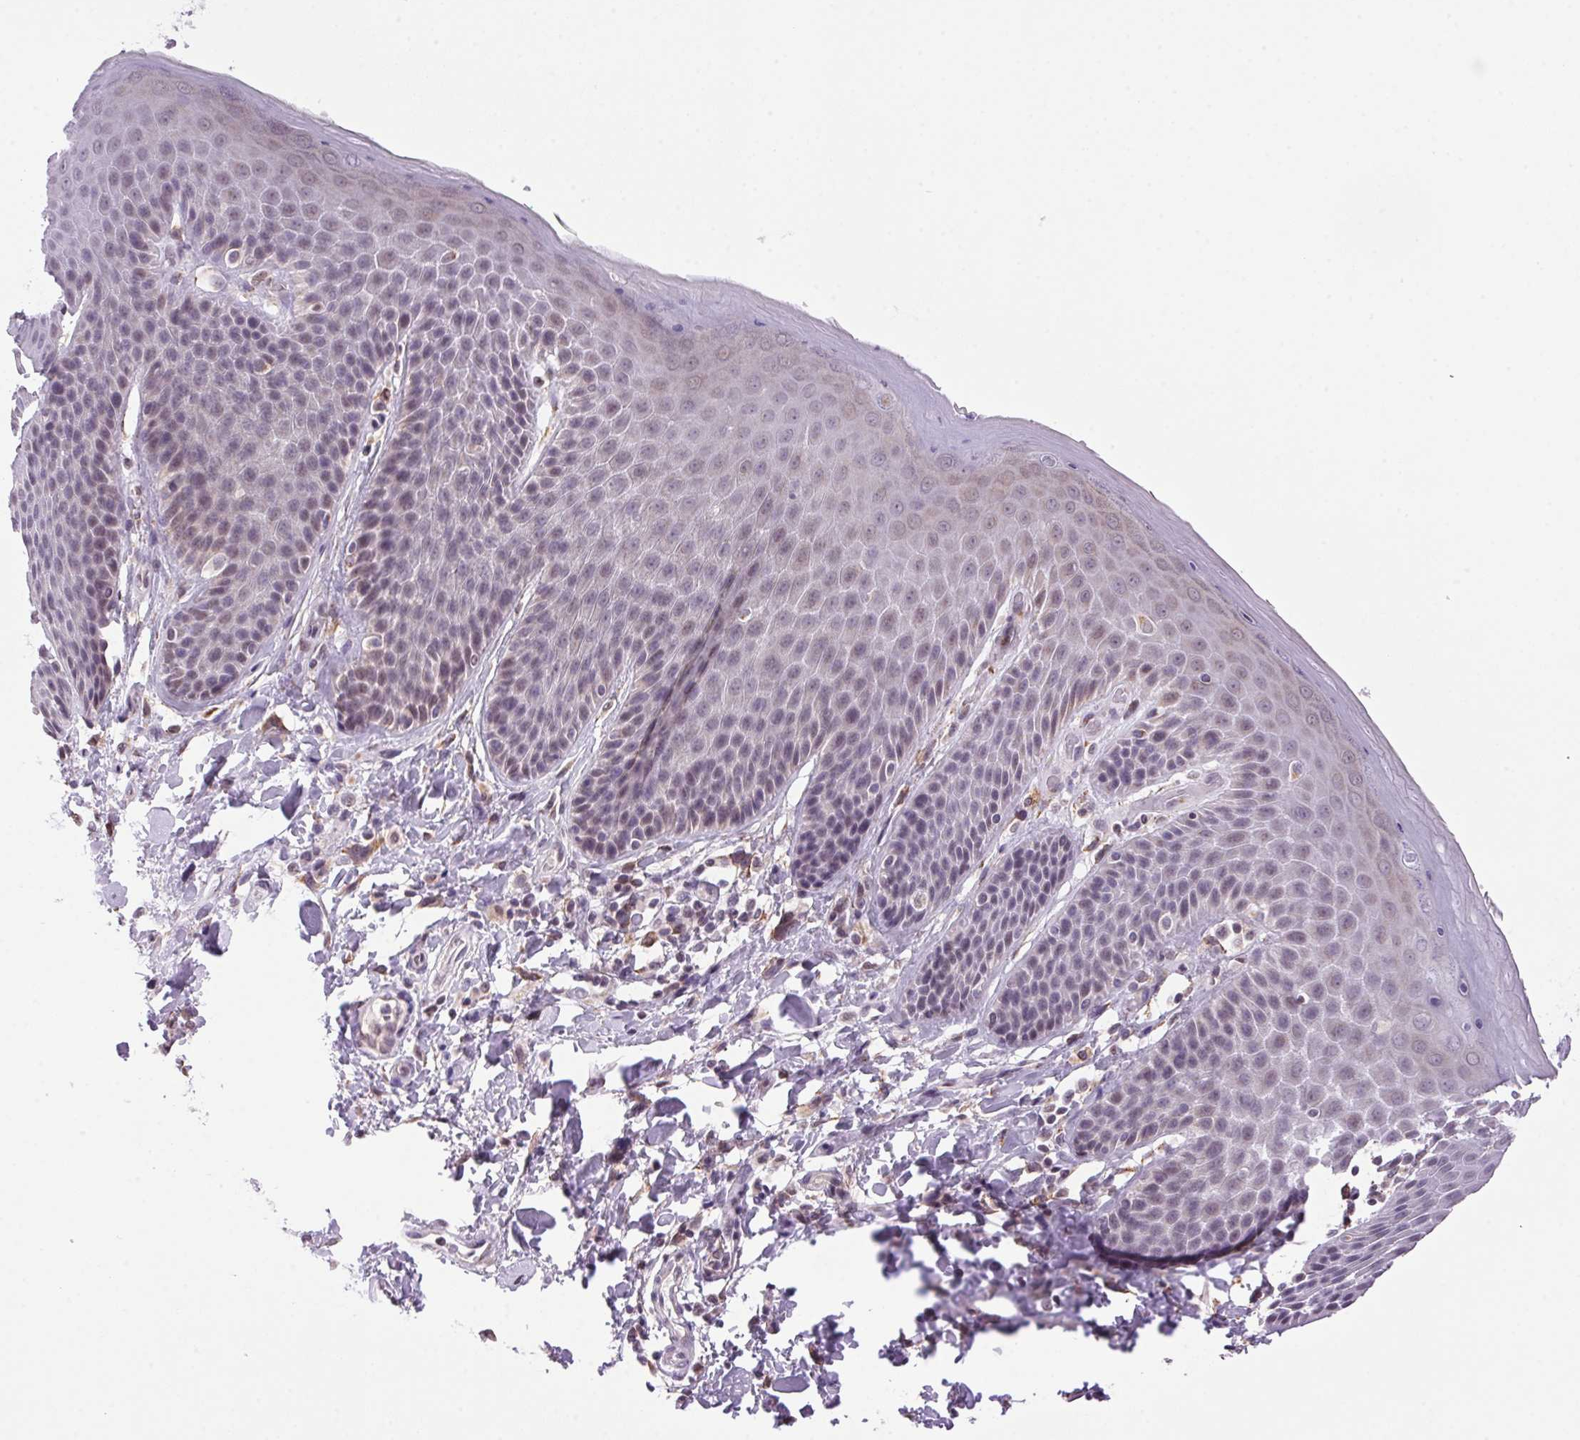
{"staining": {"intensity": "negative", "quantity": "none", "location": "none"}, "tissue": "skin", "cell_type": "Epidermal cells", "image_type": "normal", "snomed": [{"axis": "morphology", "description": "Normal tissue, NOS"}, {"axis": "topography", "description": "Anal"}, {"axis": "topography", "description": "Peripheral nerve tissue"}], "caption": "Protein analysis of unremarkable skin displays no significant expression in epidermal cells.", "gene": "AKR1E2", "patient": {"sex": "male", "age": 51}}